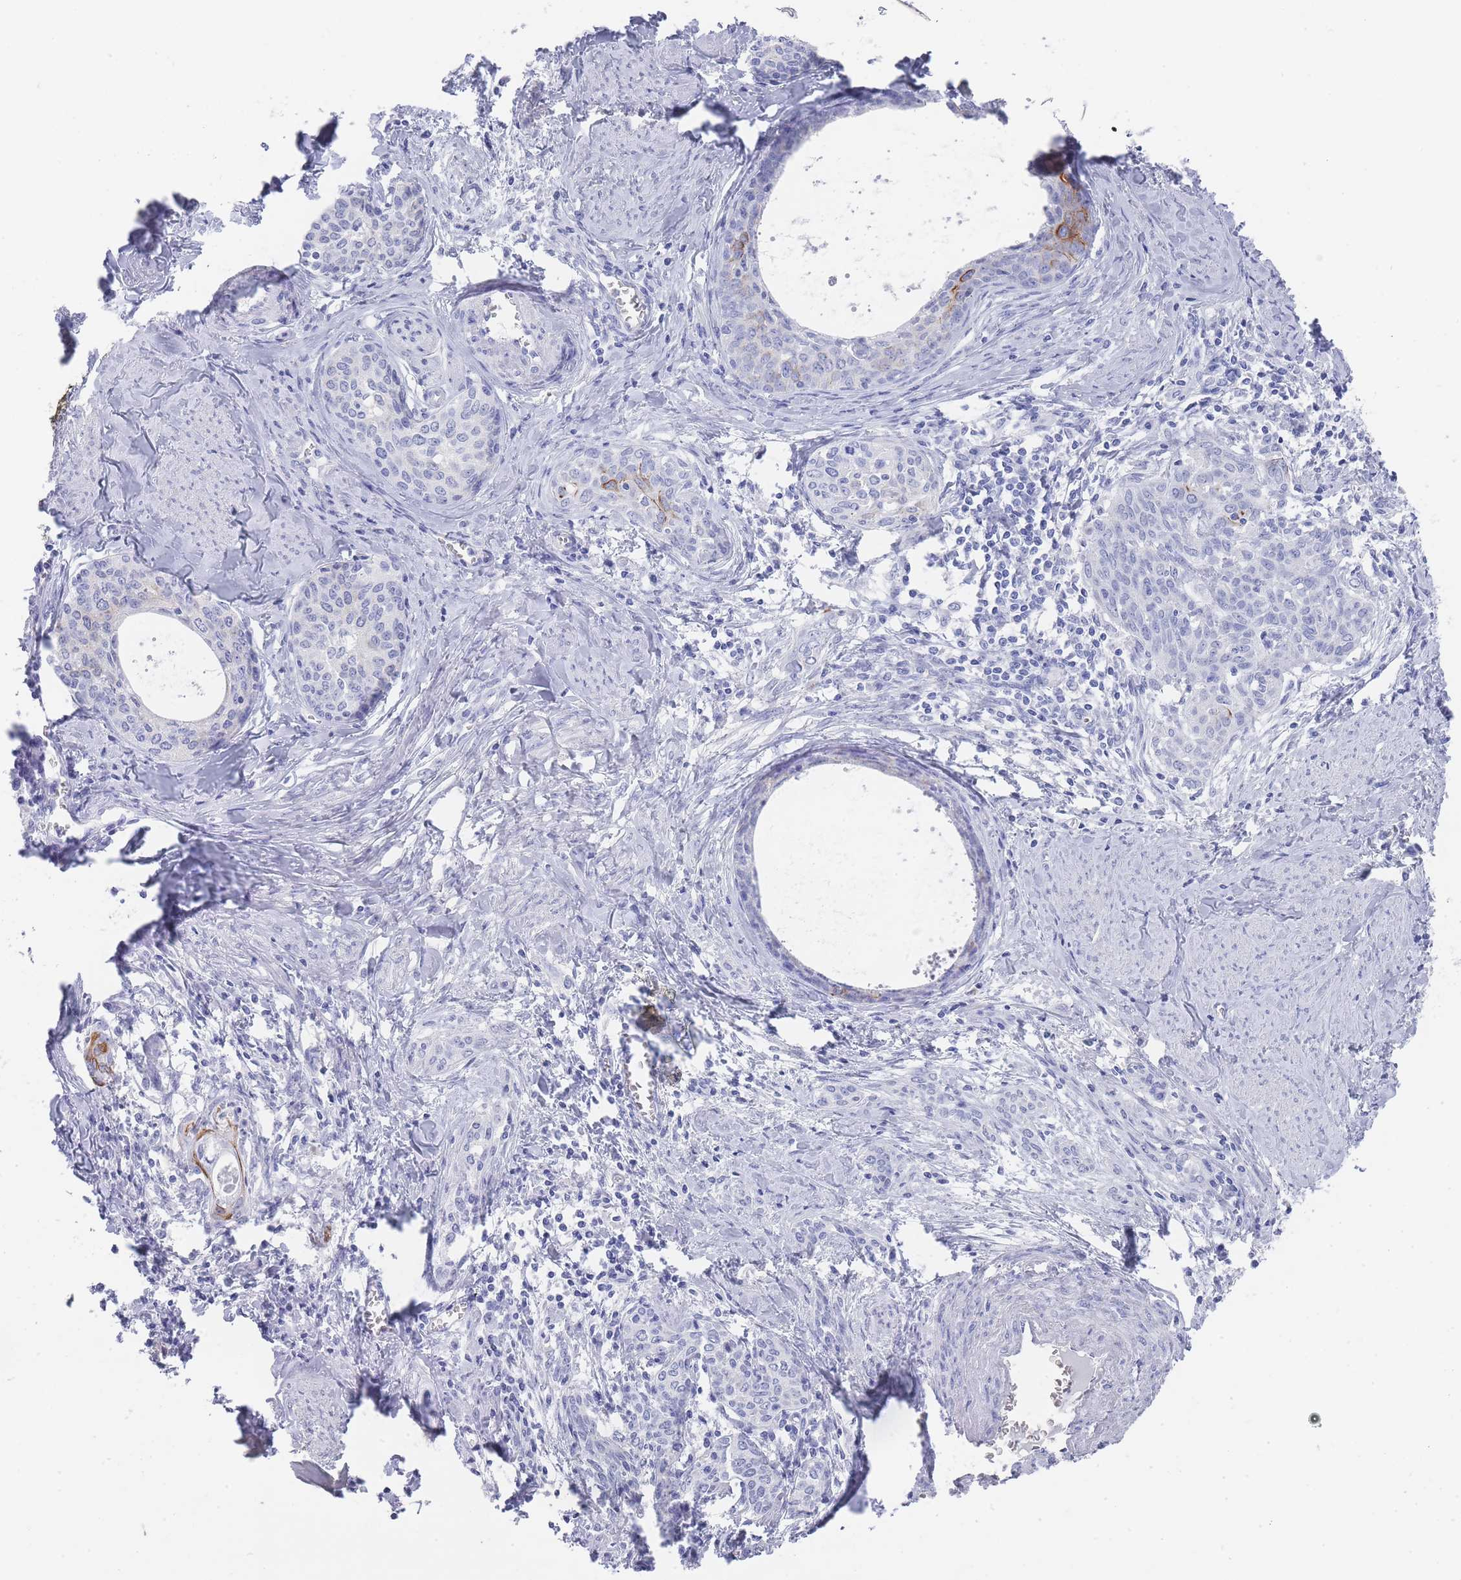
{"staining": {"intensity": "moderate", "quantity": "<25%", "location": "cytoplasmic/membranous"}, "tissue": "cervical cancer", "cell_type": "Tumor cells", "image_type": "cancer", "snomed": [{"axis": "morphology", "description": "Squamous cell carcinoma, NOS"}, {"axis": "morphology", "description": "Adenocarcinoma, NOS"}, {"axis": "topography", "description": "Cervix"}], "caption": "DAB immunohistochemical staining of human cervical cancer demonstrates moderate cytoplasmic/membranous protein positivity in approximately <25% of tumor cells. (Brightfield microscopy of DAB IHC at high magnification).", "gene": "RAB2B", "patient": {"sex": "female", "age": 52}}